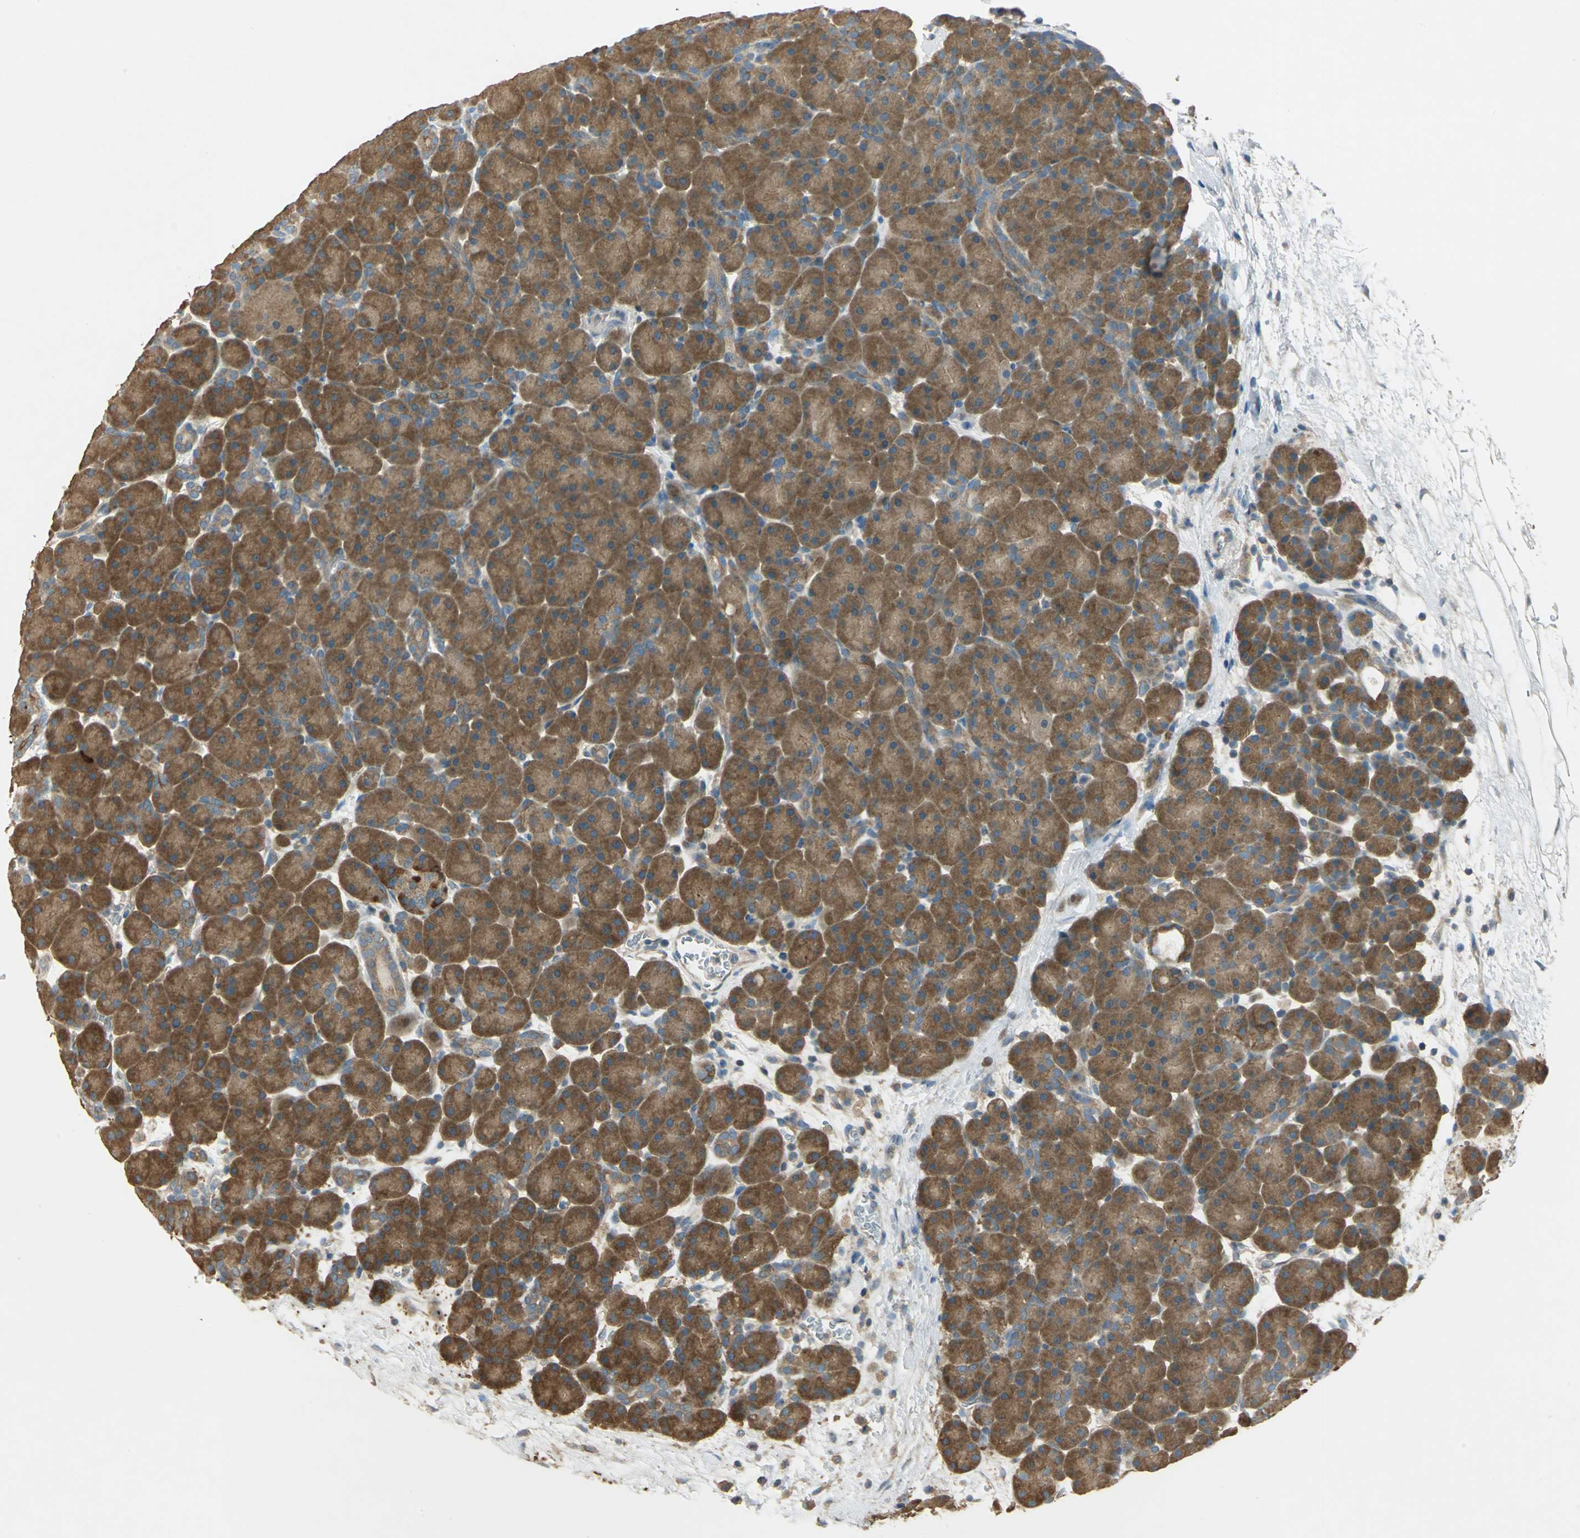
{"staining": {"intensity": "strong", "quantity": ">75%", "location": "cytoplasmic/membranous"}, "tissue": "pancreas", "cell_type": "Exocrine glandular cells", "image_type": "normal", "snomed": [{"axis": "morphology", "description": "Normal tissue, NOS"}, {"axis": "topography", "description": "Pancreas"}], "caption": "IHC of unremarkable pancreas displays high levels of strong cytoplasmic/membranous positivity in approximately >75% of exocrine glandular cells. The protein of interest is stained brown, and the nuclei are stained in blue (DAB (3,3'-diaminobenzidine) IHC with brightfield microscopy, high magnification).", "gene": "SHC2", "patient": {"sex": "male", "age": 66}}